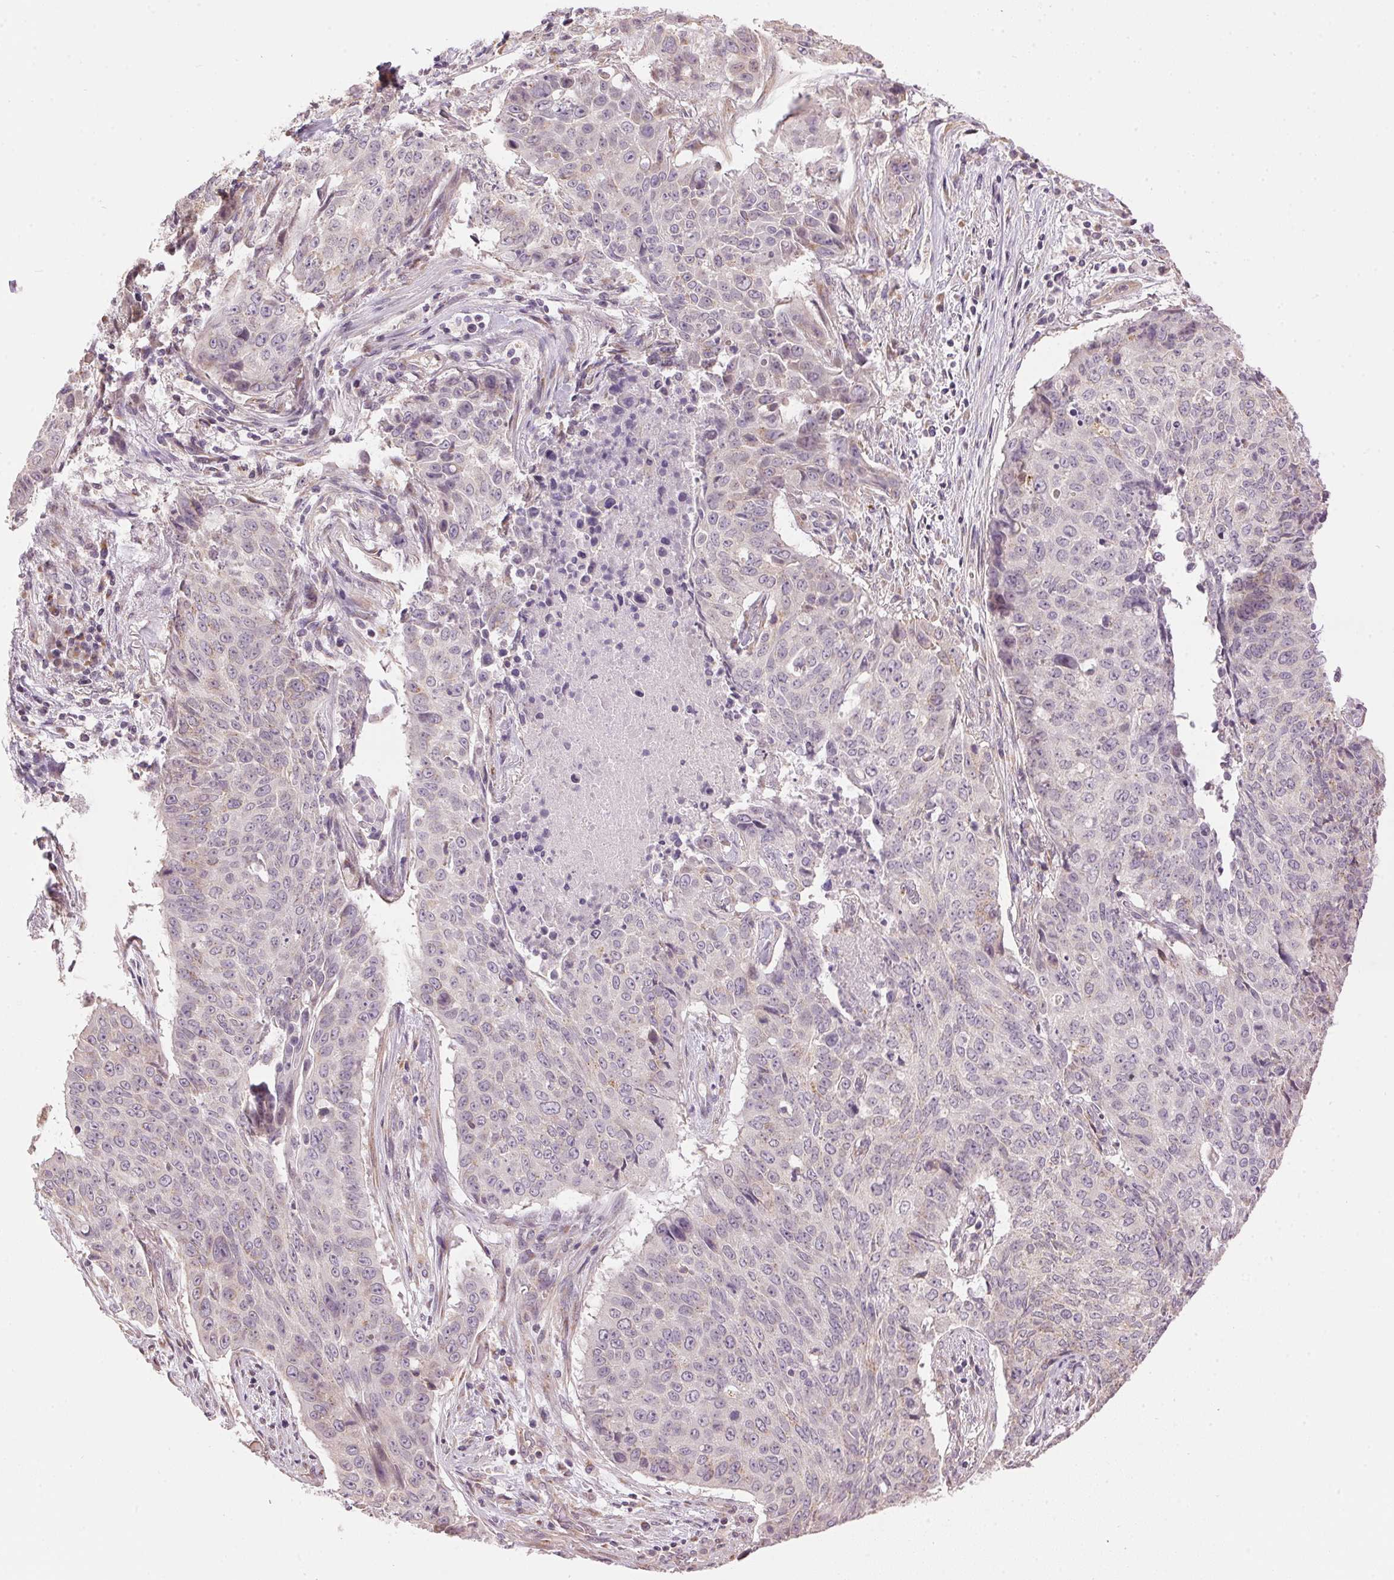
{"staining": {"intensity": "weak", "quantity": "<25%", "location": "cytoplasmic/membranous"}, "tissue": "lung cancer", "cell_type": "Tumor cells", "image_type": "cancer", "snomed": [{"axis": "morphology", "description": "Normal tissue, NOS"}, {"axis": "morphology", "description": "Squamous cell carcinoma, NOS"}, {"axis": "topography", "description": "Bronchus"}, {"axis": "topography", "description": "Lung"}], "caption": "Immunohistochemistry (IHC) micrograph of neoplastic tissue: human lung squamous cell carcinoma stained with DAB exhibits no significant protein expression in tumor cells.", "gene": "GOLPH3", "patient": {"sex": "male", "age": 64}}